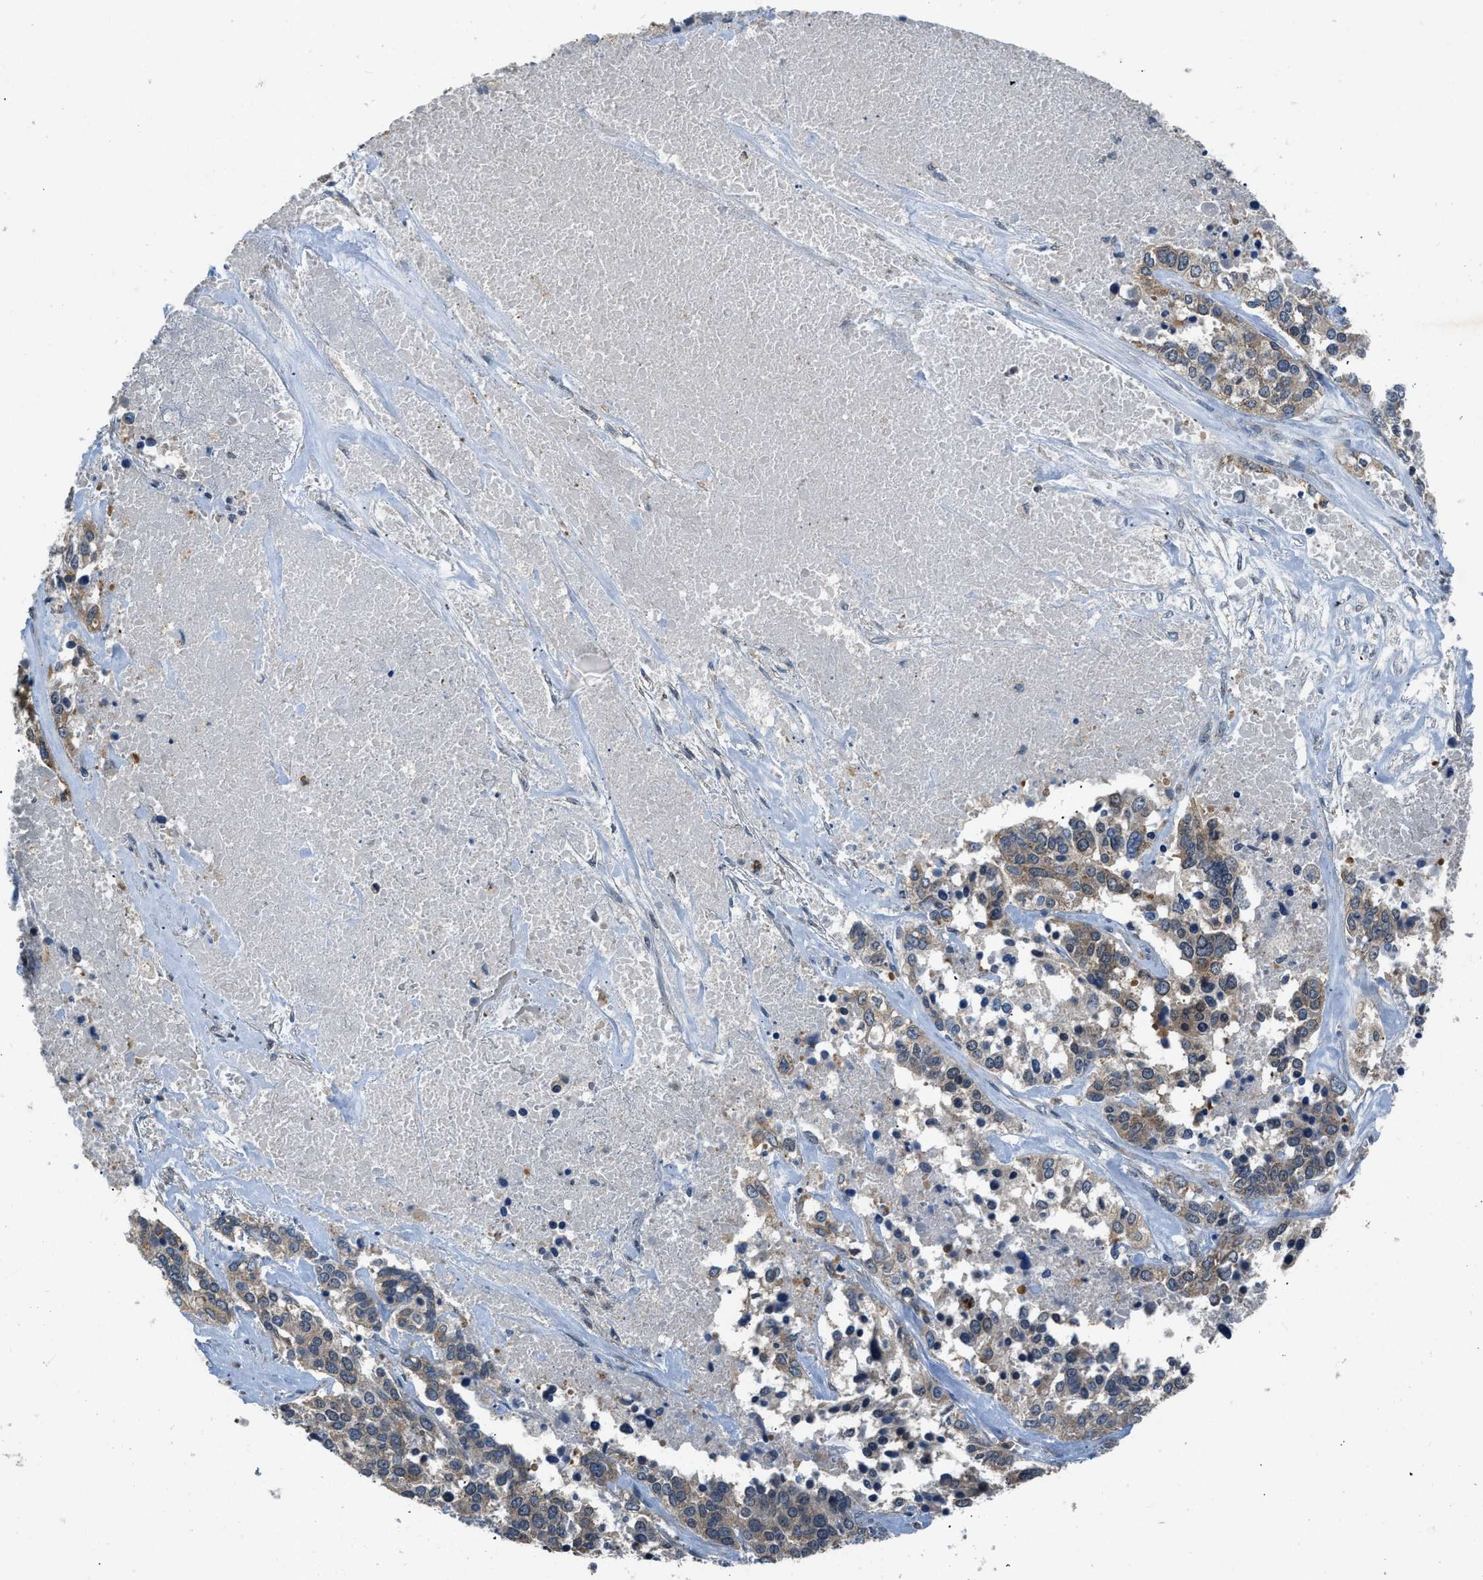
{"staining": {"intensity": "weak", "quantity": ">75%", "location": "cytoplasmic/membranous"}, "tissue": "ovarian cancer", "cell_type": "Tumor cells", "image_type": "cancer", "snomed": [{"axis": "morphology", "description": "Cystadenocarcinoma, serous, NOS"}, {"axis": "topography", "description": "Ovary"}], "caption": "Brown immunohistochemical staining in human ovarian serous cystadenocarcinoma displays weak cytoplasmic/membranous staining in approximately >75% of tumor cells.", "gene": "TOMM34", "patient": {"sex": "female", "age": 44}}